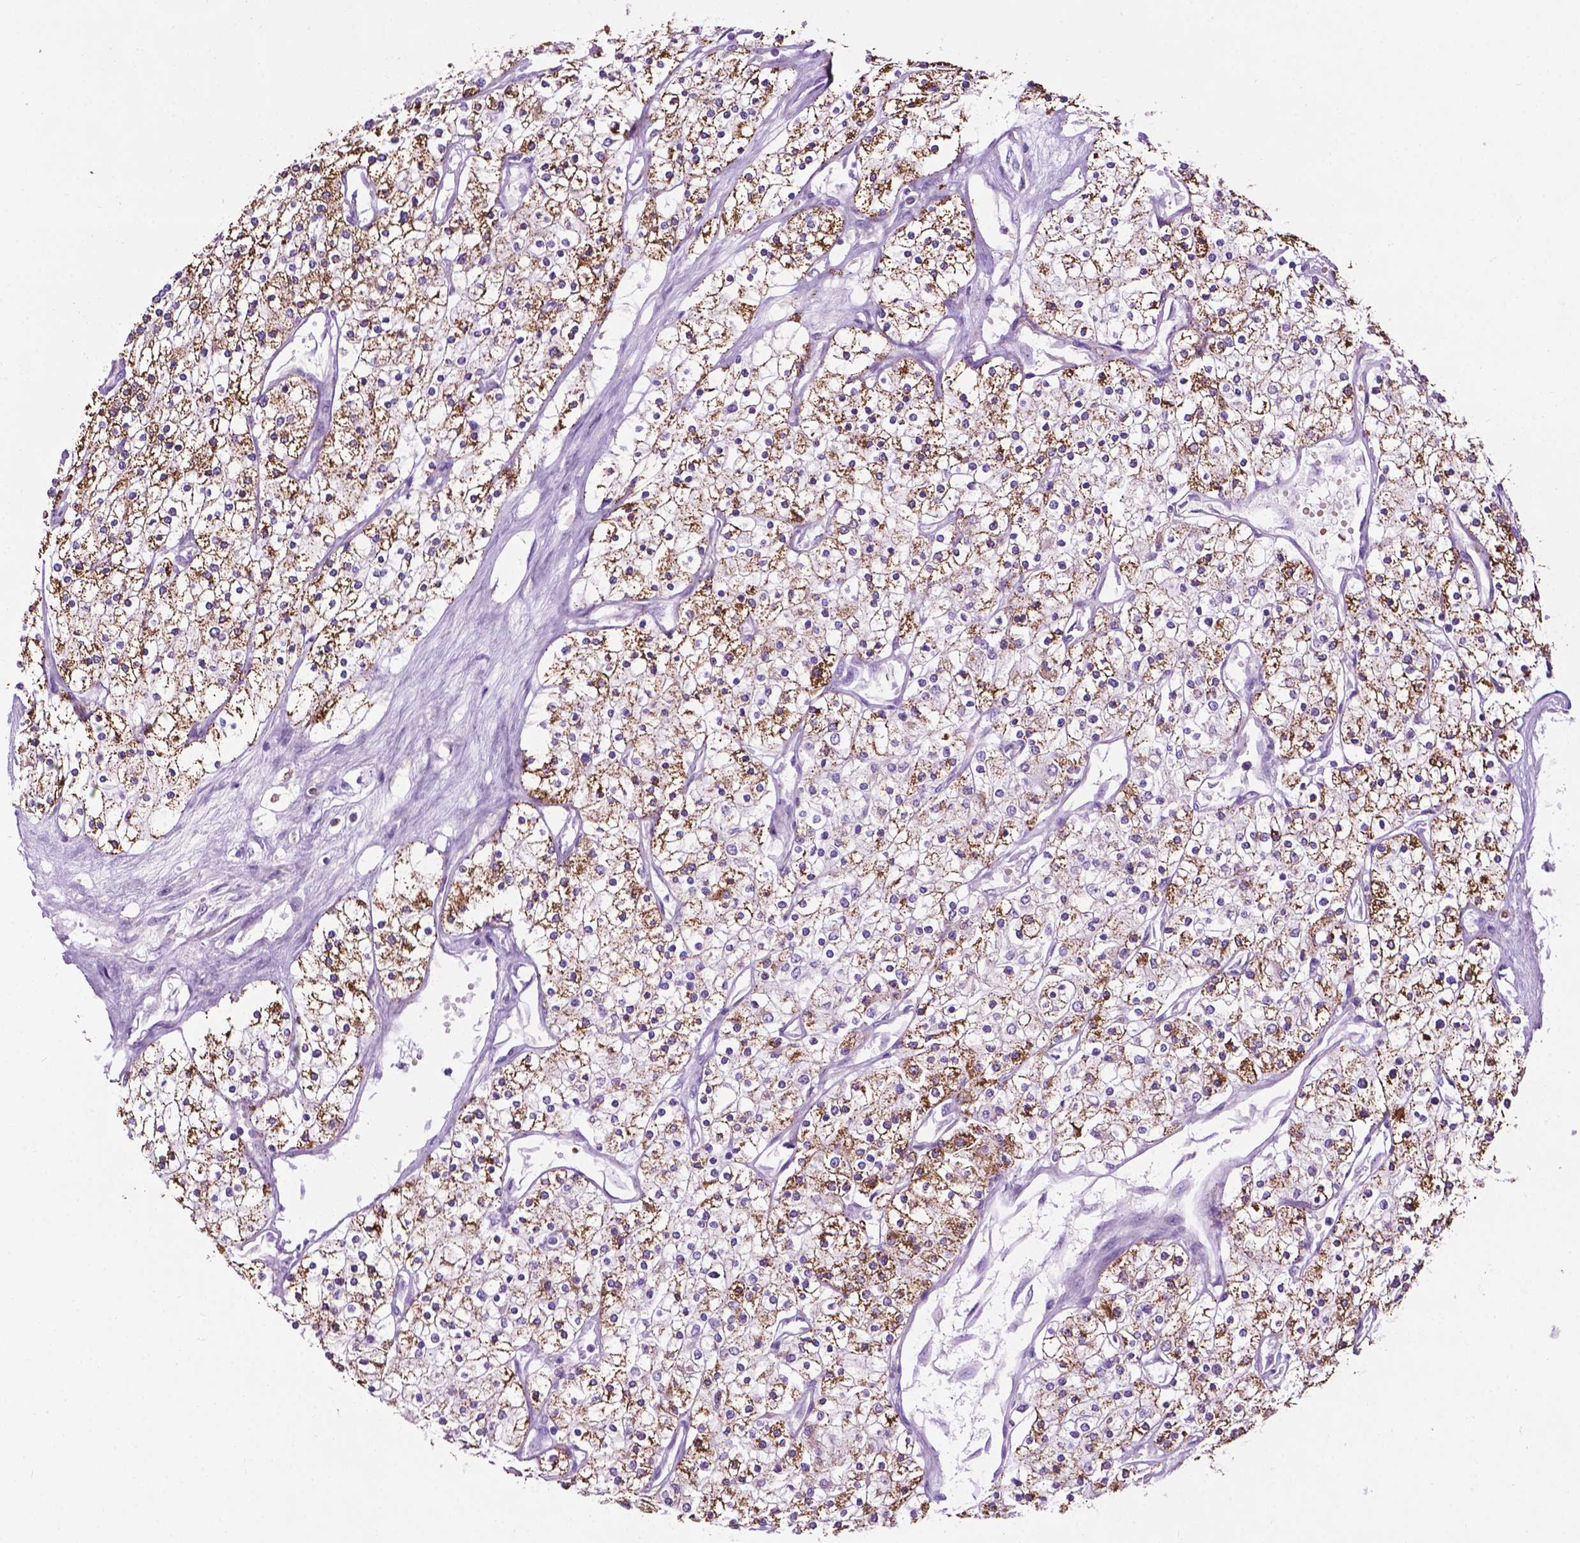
{"staining": {"intensity": "strong", "quantity": "25%-75%", "location": "cytoplasmic/membranous"}, "tissue": "renal cancer", "cell_type": "Tumor cells", "image_type": "cancer", "snomed": [{"axis": "morphology", "description": "Adenocarcinoma, NOS"}, {"axis": "topography", "description": "Kidney"}], "caption": "The photomicrograph reveals a brown stain indicating the presence of a protein in the cytoplasmic/membranous of tumor cells in renal adenocarcinoma. (Stains: DAB (3,3'-diaminobenzidine) in brown, nuclei in blue, Microscopy: brightfield microscopy at high magnification).", "gene": "TMEM132E", "patient": {"sex": "male", "age": 80}}